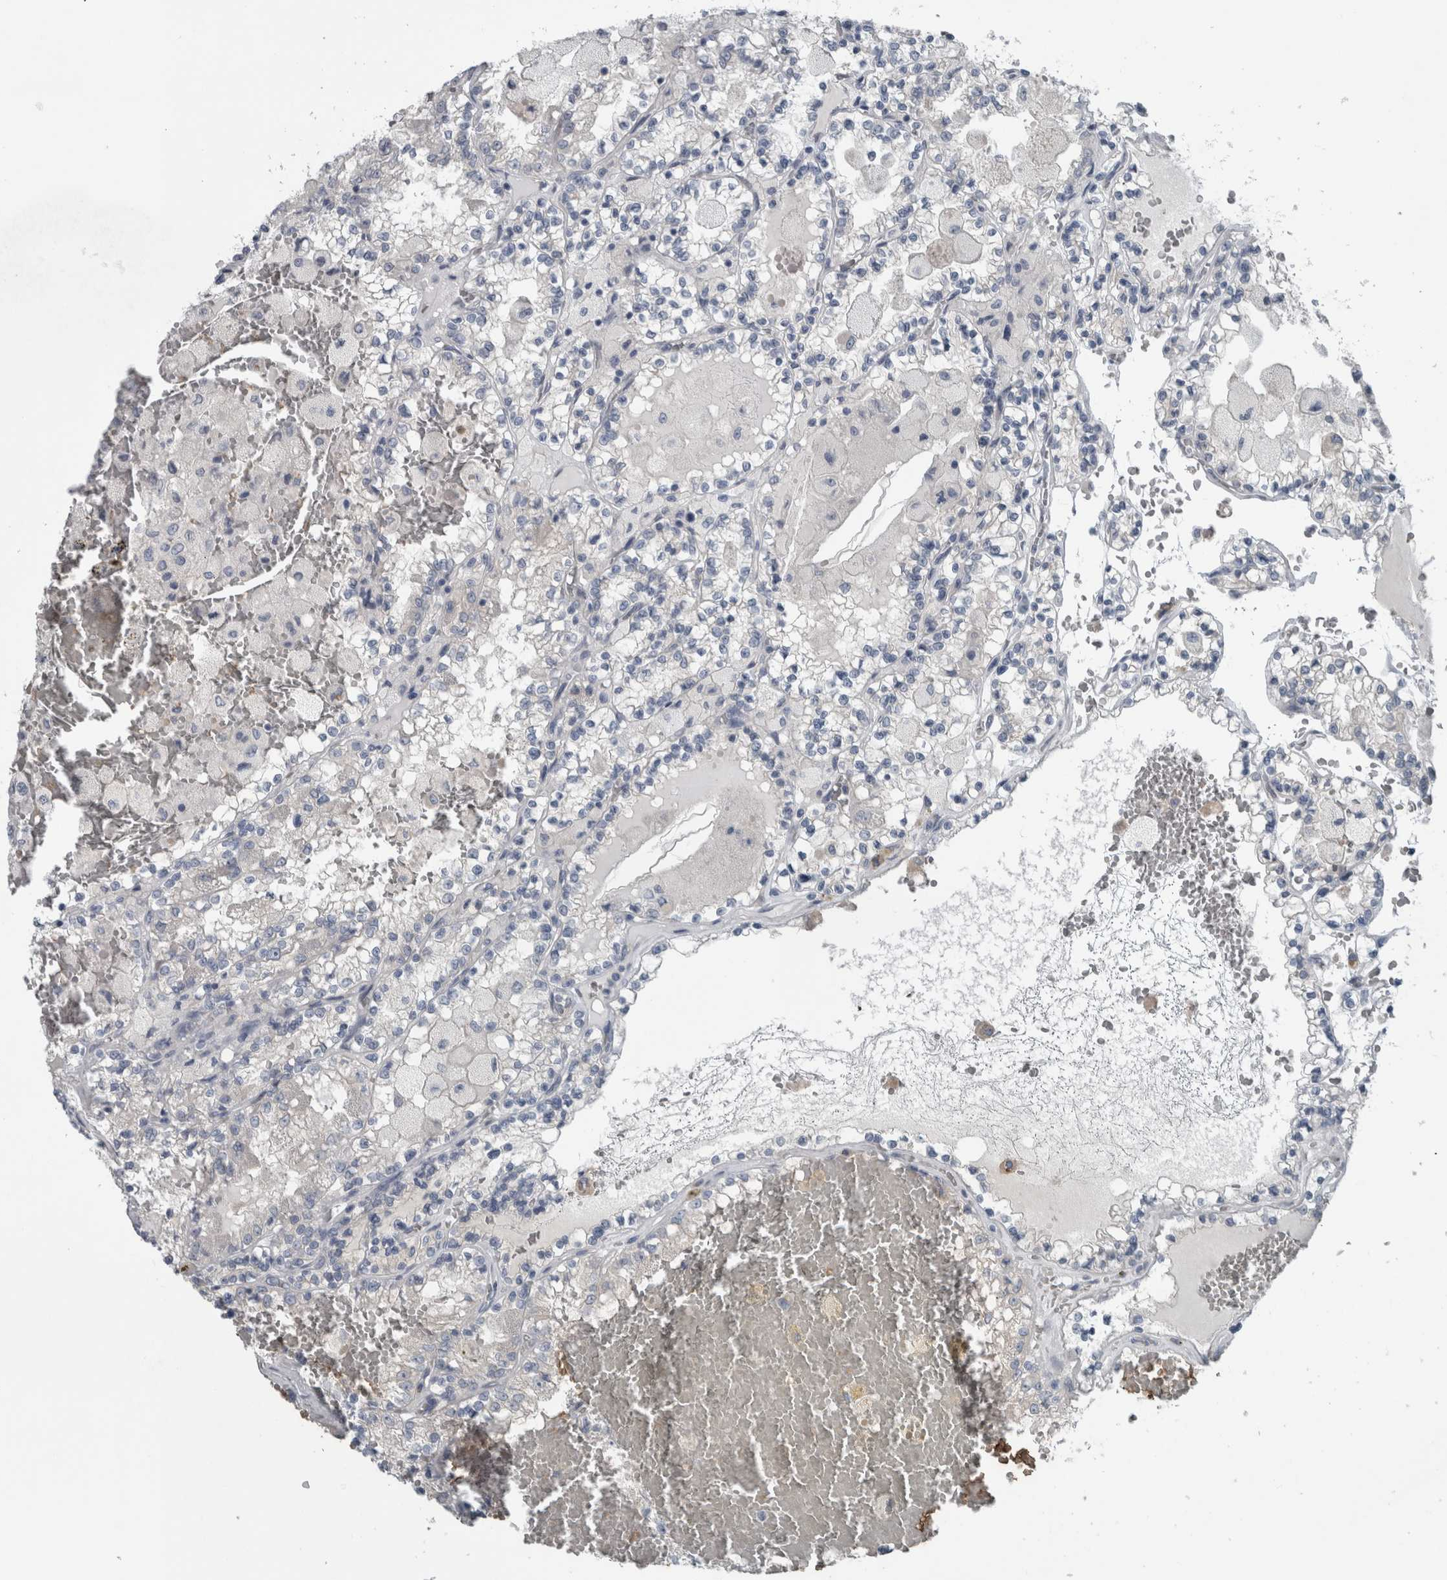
{"staining": {"intensity": "negative", "quantity": "none", "location": "none"}, "tissue": "renal cancer", "cell_type": "Tumor cells", "image_type": "cancer", "snomed": [{"axis": "morphology", "description": "Adenocarcinoma, NOS"}, {"axis": "topography", "description": "Kidney"}], "caption": "This is a histopathology image of immunohistochemistry (IHC) staining of renal cancer, which shows no expression in tumor cells.", "gene": "SH3GL2", "patient": {"sex": "female", "age": 56}}